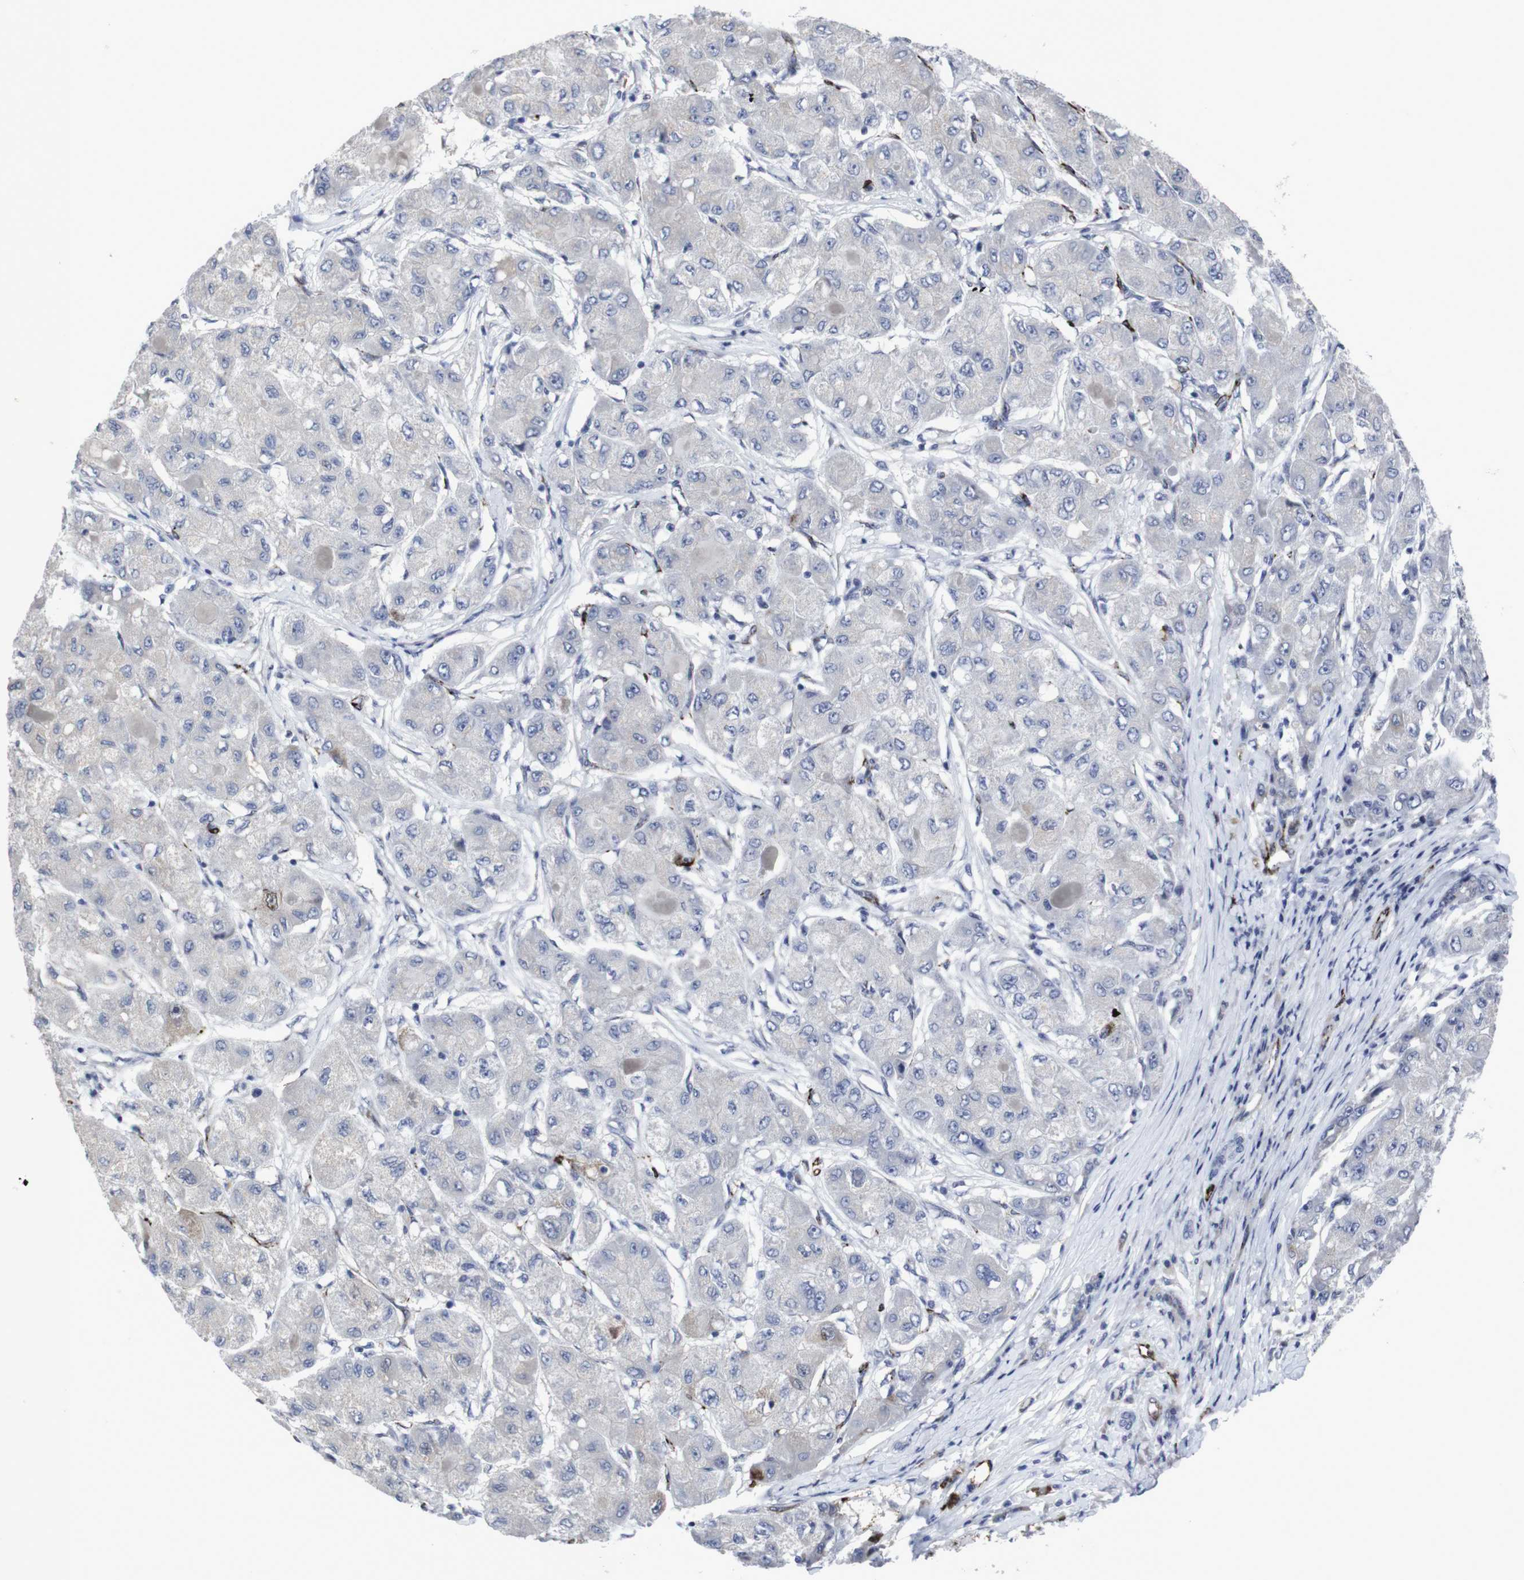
{"staining": {"intensity": "moderate", "quantity": "<25%", "location": "cytoplasmic/membranous"}, "tissue": "liver cancer", "cell_type": "Tumor cells", "image_type": "cancer", "snomed": [{"axis": "morphology", "description": "Carcinoma, Hepatocellular, NOS"}, {"axis": "topography", "description": "Liver"}], "caption": "This micrograph reveals liver hepatocellular carcinoma stained with immunohistochemistry (IHC) to label a protein in brown. The cytoplasmic/membranous of tumor cells show moderate positivity for the protein. Nuclei are counter-stained blue.", "gene": "SNCG", "patient": {"sex": "male", "age": 80}}